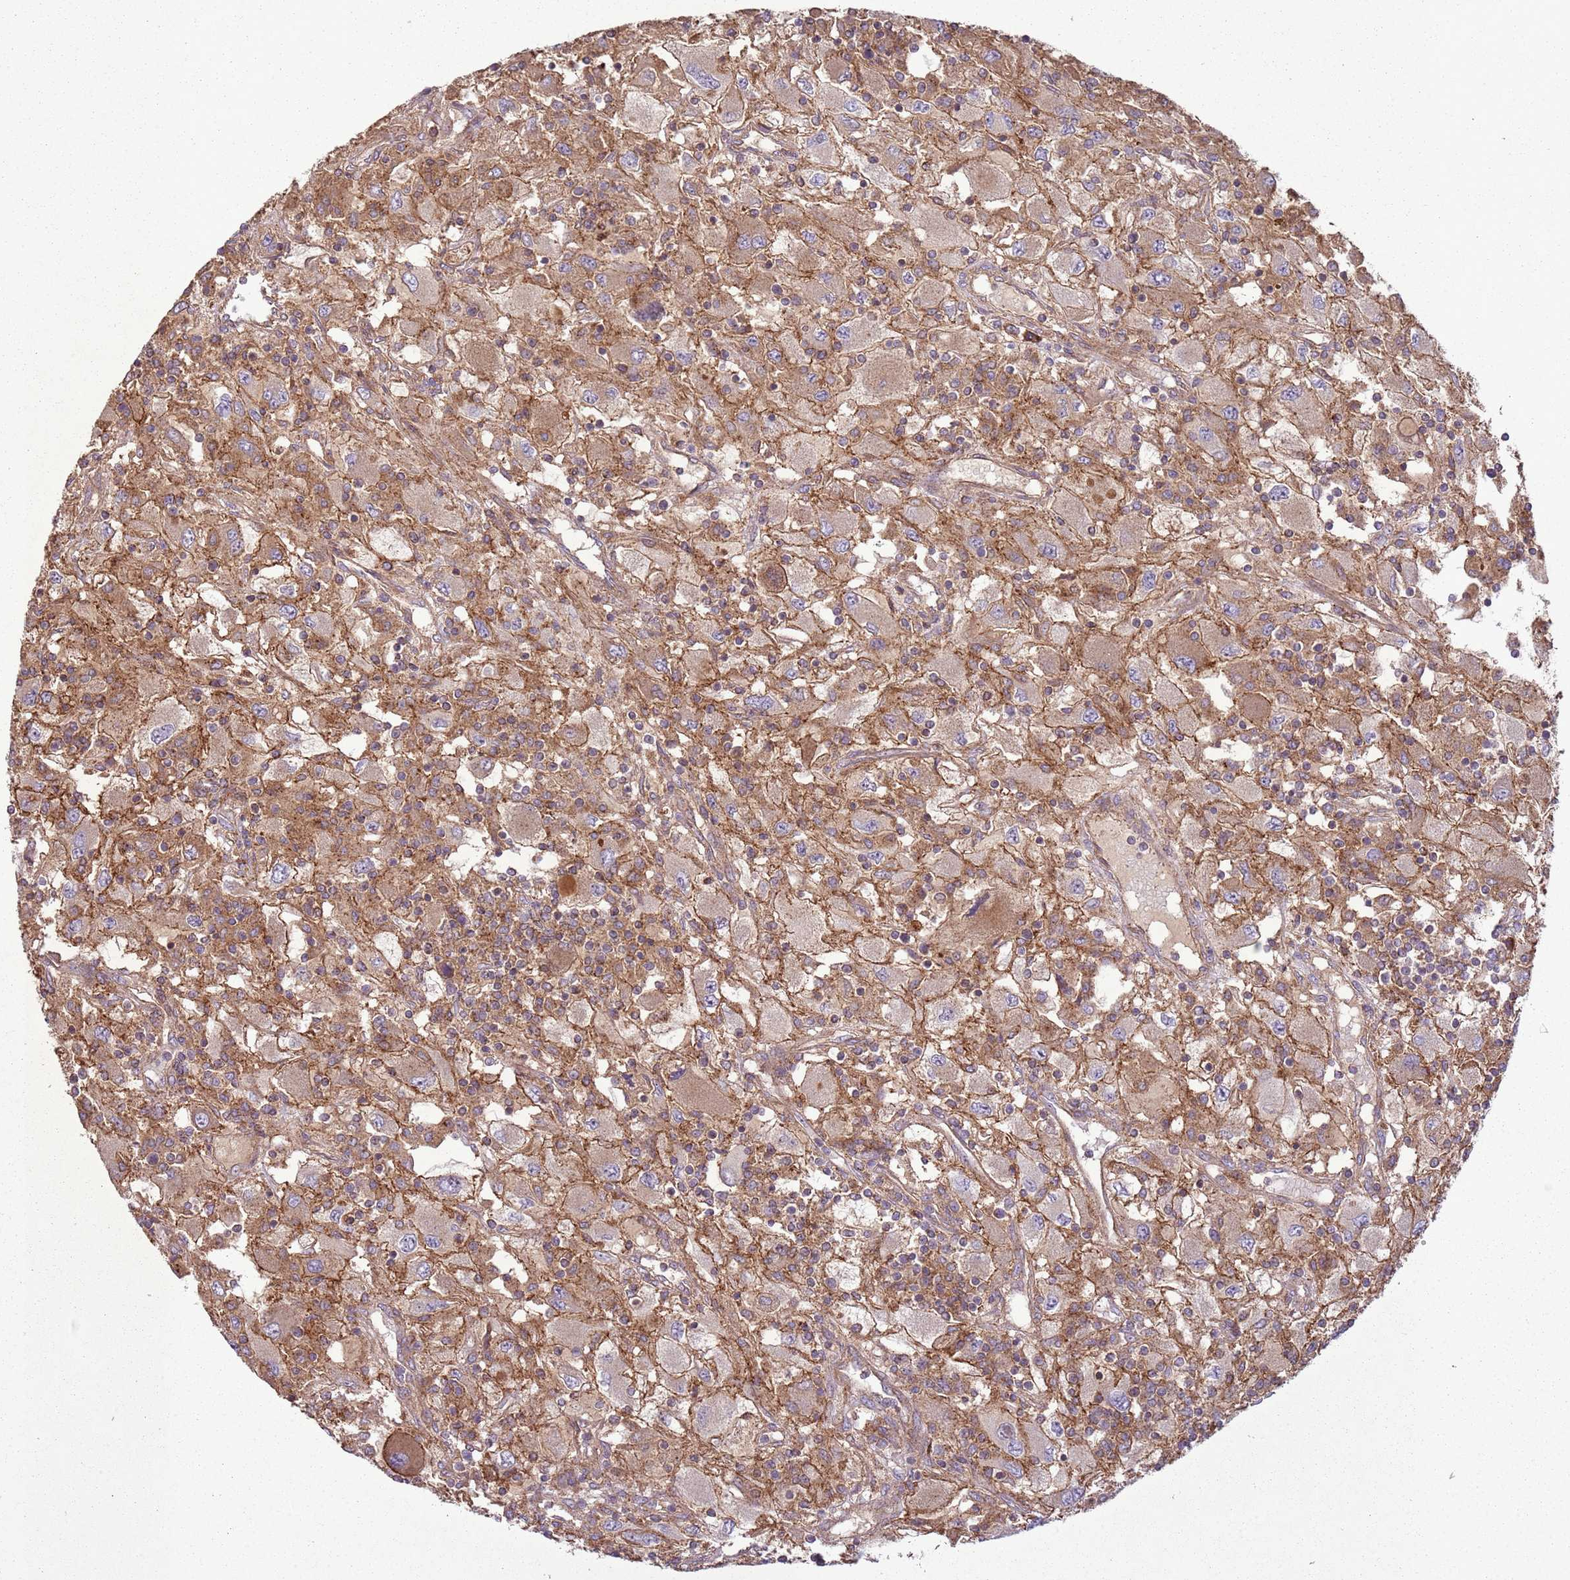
{"staining": {"intensity": "moderate", "quantity": ">75%", "location": "cytoplasmic/membranous"}, "tissue": "renal cancer", "cell_type": "Tumor cells", "image_type": "cancer", "snomed": [{"axis": "morphology", "description": "Adenocarcinoma, NOS"}, {"axis": "topography", "description": "Kidney"}], "caption": "DAB immunohistochemical staining of human renal cancer reveals moderate cytoplasmic/membranous protein positivity in about >75% of tumor cells.", "gene": "ANKRD24", "patient": {"sex": "female", "age": 67}}